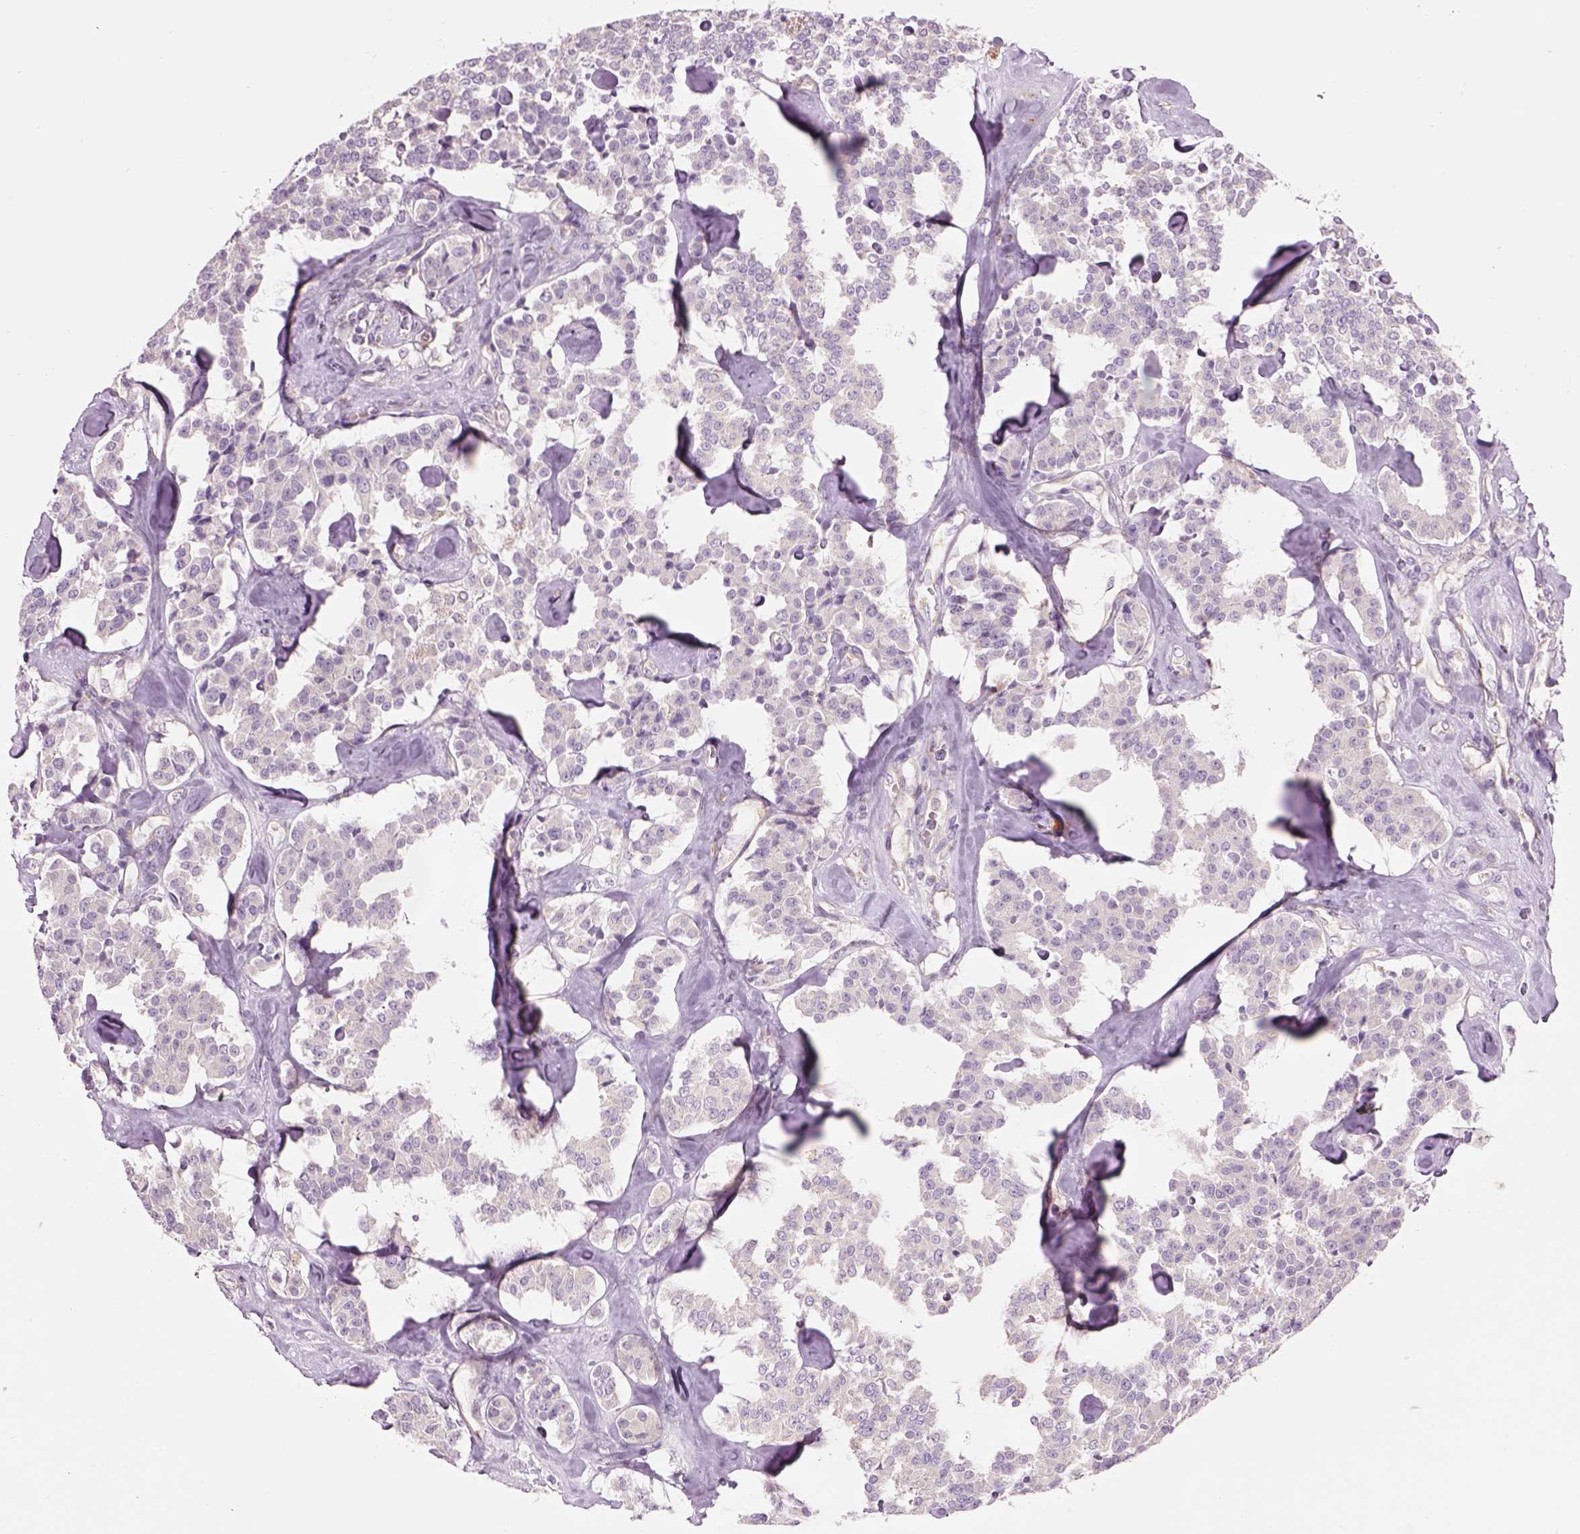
{"staining": {"intensity": "negative", "quantity": "none", "location": "none"}, "tissue": "carcinoid", "cell_type": "Tumor cells", "image_type": "cancer", "snomed": [{"axis": "morphology", "description": "Carcinoid, malignant, NOS"}, {"axis": "topography", "description": "Pancreas"}], "caption": "This is an IHC micrograph of carcinoid (malignant). There is no expression in tumor cells.", "gene": "IFT52", "patient": {"sex": "male", "age": 41}}